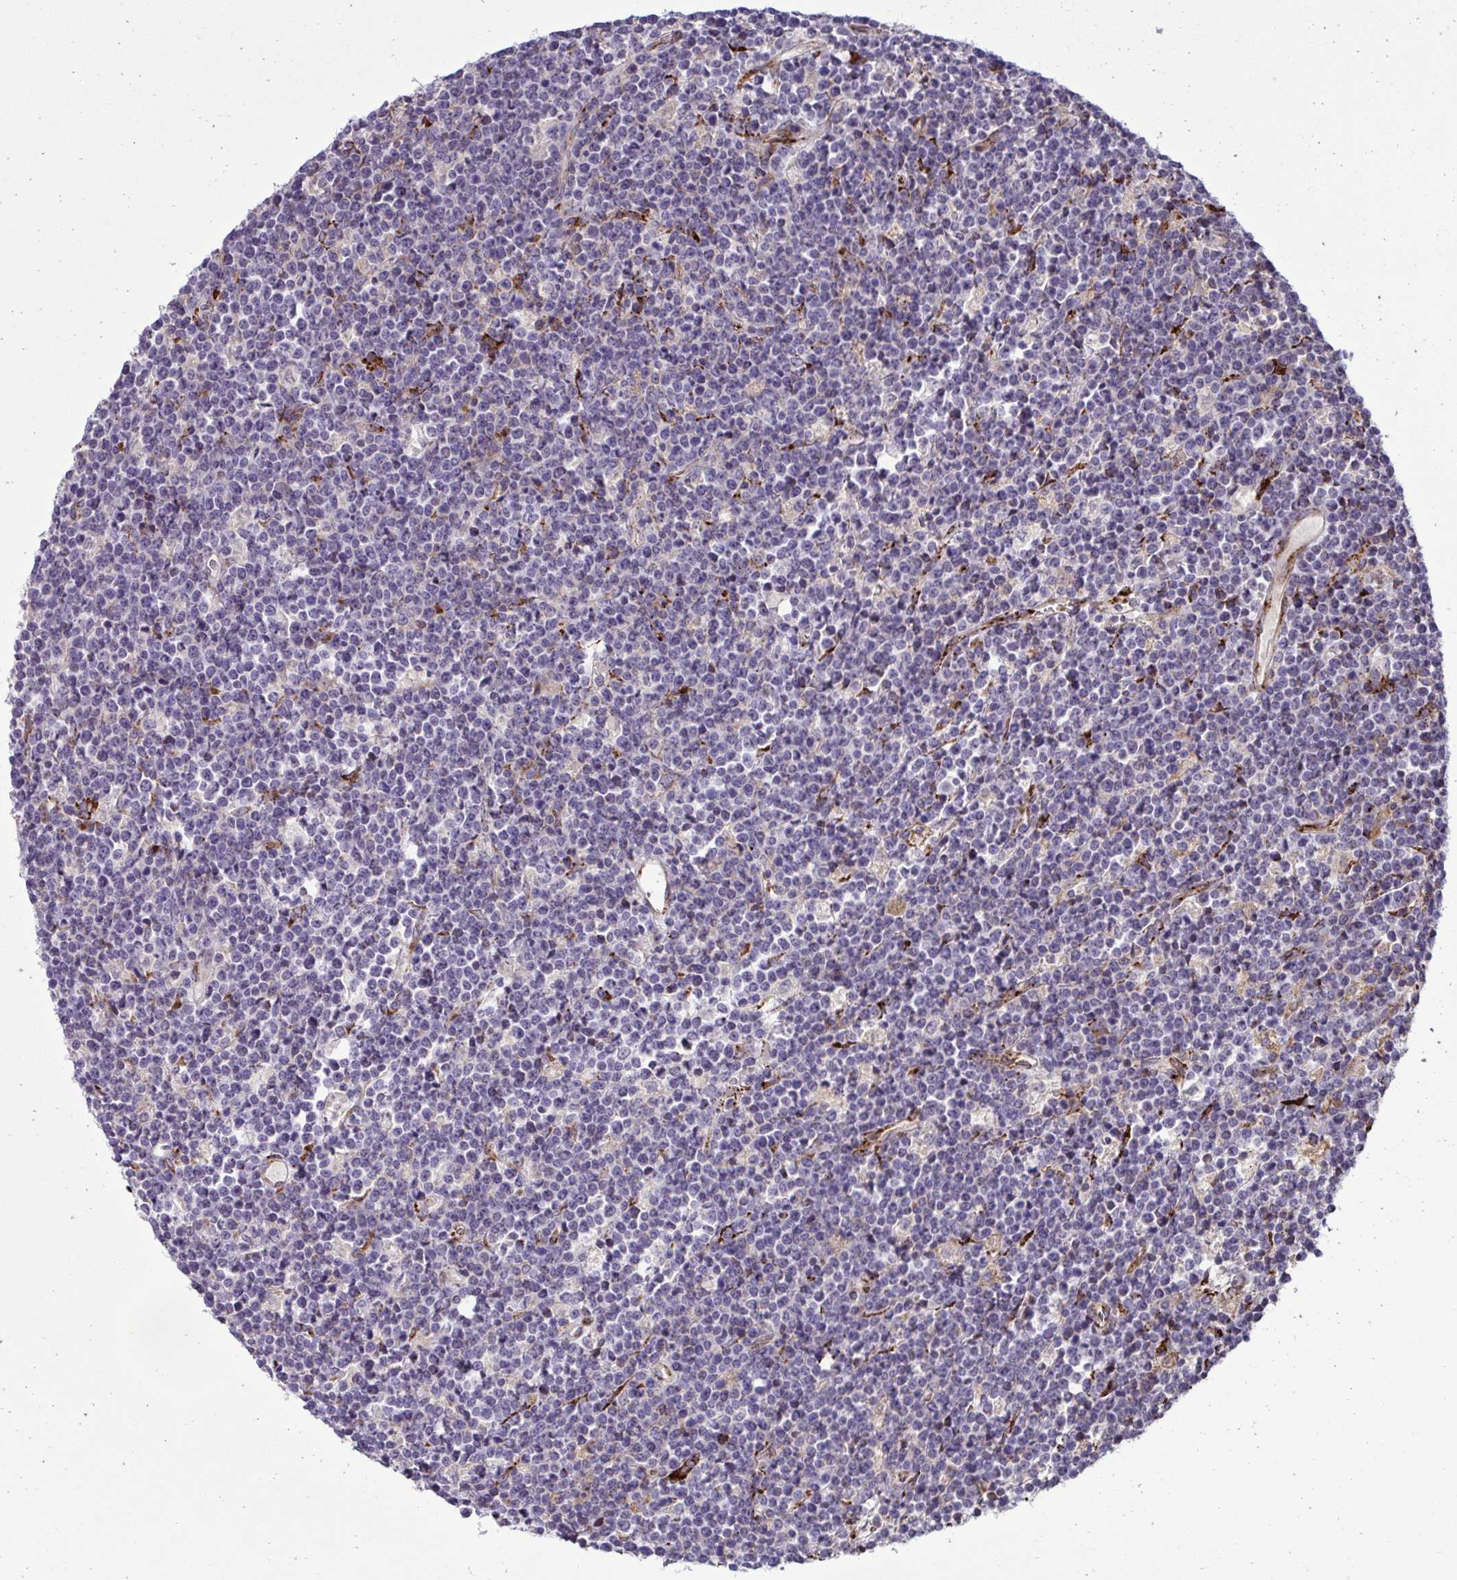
{"staining": {"intensity": "negative", "quantity": "none", "location": "none"}, "tissue": "lymphoma", "cell_type": "Tumor cells", "image_type": "cancer", "snomed": [{"axis": "morphology", "description": "Malignant lymphoma, non-Hodgkin's type, High grade"}, {"axis": "topography", "description": "Ovary"}], "caption": "DAB immunohistochemical staining of high-grade malignant lymphoma, non-Hodgkin's type shows no significant positivity in tumor cells. (DAB (3,3'-diaminobenzidine) immunohistochemistry (IHC), high magnification).", "gene": "LIMS1", "patient": {"sex": "female", "age": 56}}